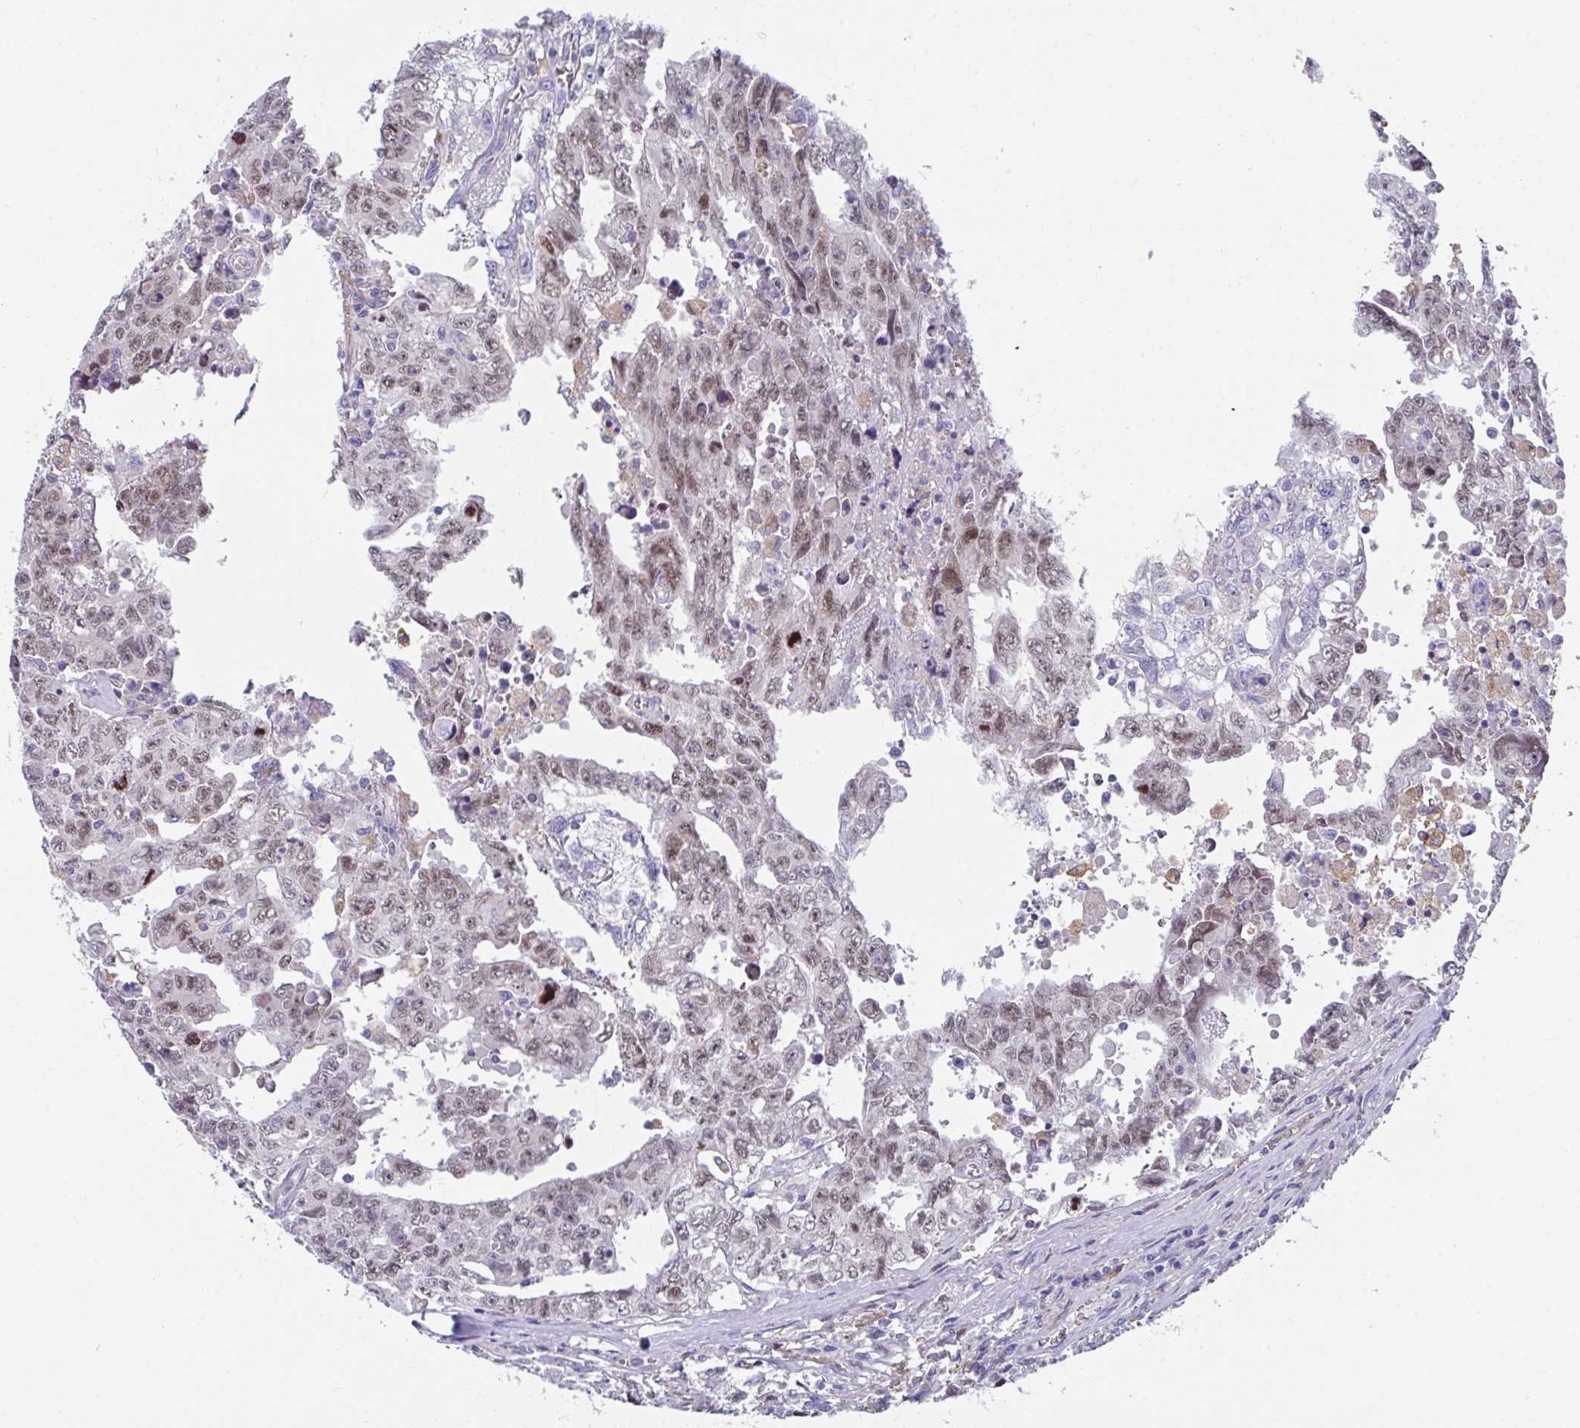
{"staining": {"intensity": "weak", "quantity": "25%-75%", "location": "nuclear"}, "tissue": "testis cancer", "cell_type": "Tumor cells", "image_type": "cancer", "snomed": [{"axis": "morphology", "description": "Carcinoma, Embryonal, NOS"}, {"axis": "topography", "description": "Testis"}], "caption": "This is an image of immunohistochemistry (IHC) staining of embryonal carcinoma (testis), which shows weak staining in the nuclear of tumor cells.", "gene": "TFAP2C", "patient": {"sex": "male", "age": 24}}